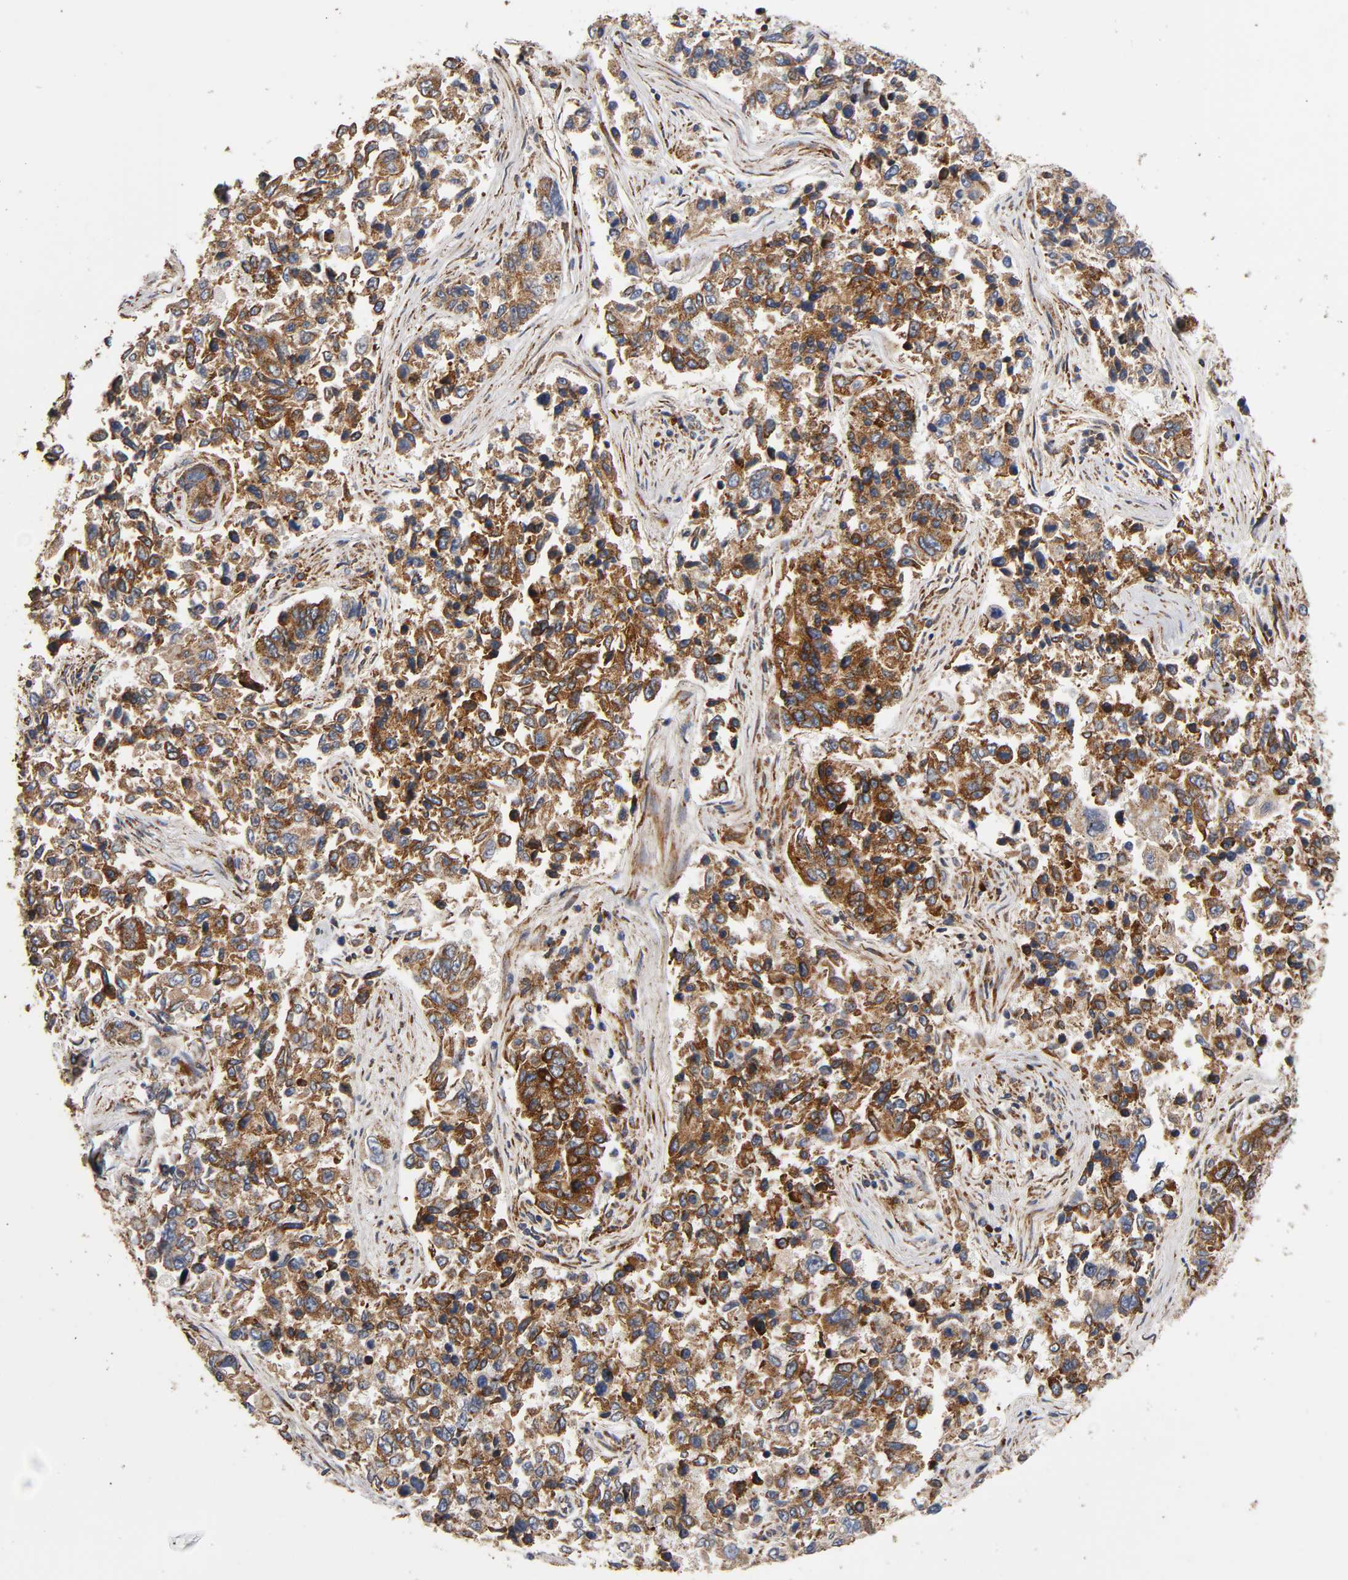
{"staining": {"intensity": "moderate", "quantity": ">75%", "location": "cytoplasmic/membranous"}, "tissue": "lung cancer", "cell_type": "Tumor cells", "image_type": "cancer", "snomed": [{"axis": "morphology", "description": "Adenocarcinoma, NOS"}, {"axis": "topography", "description": "Lung"}], "caption": "This histopathology image displays immunohistochemistry (IHC) staining of lung cancer, with medium moderate cytoplasmic/membranous expression in about >75% of tumor cells.", "gene": "MAP3K1", "patient": {"sex": "male", "age": 84}}